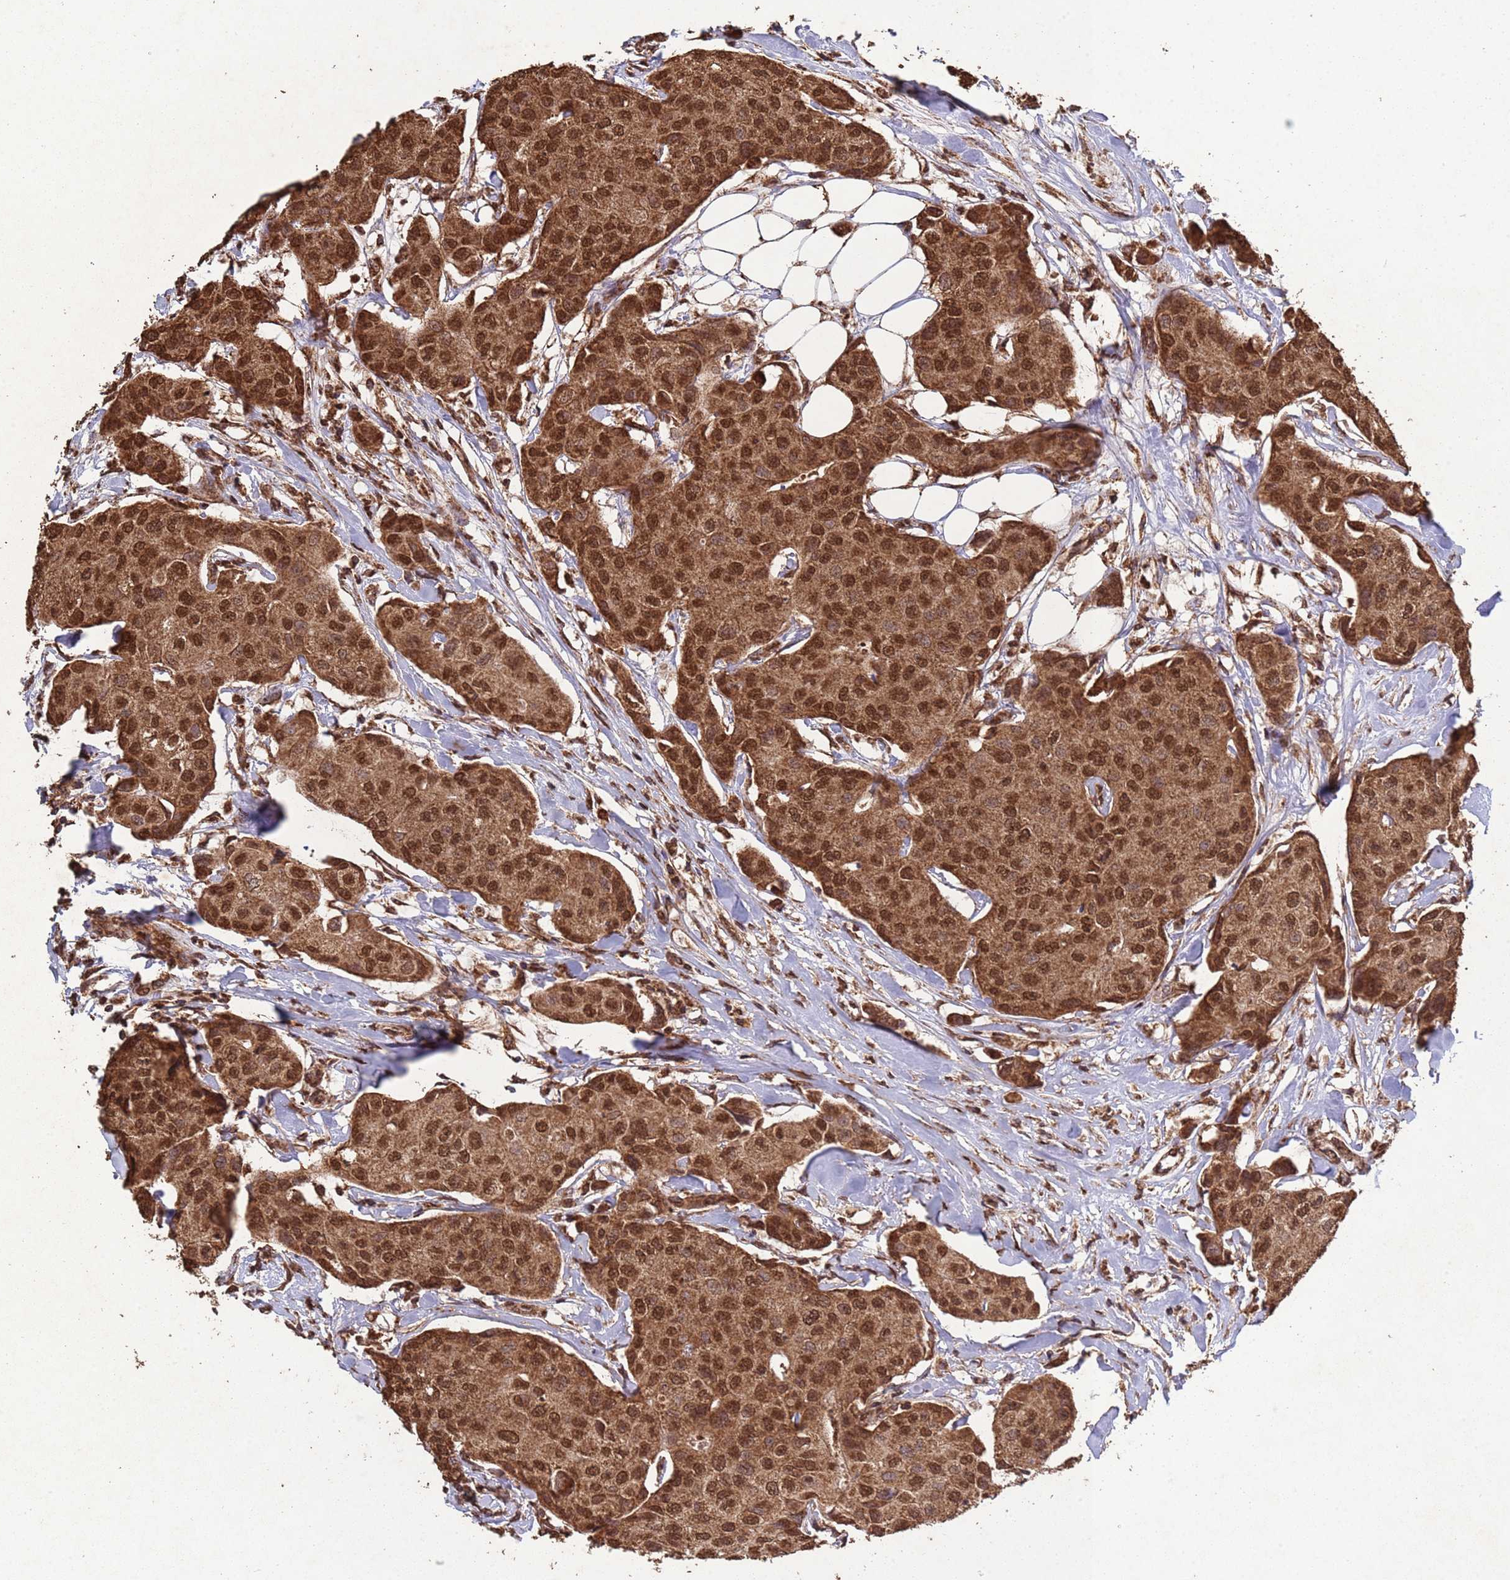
{"staining": {"intensity": "strong", "quantity": ">75%", "location": "cytoplasmic/membranous,nuclear"}, "tissue": "breast cancer", "cell_type": "Tumor cells", "image_type": "cancer", "snomed": [{"axis": "morphology", "description": "Duct carcinoma"}, {"axis": "topography", "description": "Breast"}, {"axis": "topography", "description": "Lymph node"}], "caption": "Immunohistochemical staining of human breast infiltrating ductal carcinoma exhibits high levels of strong cytoplasmic/membranous and nuclear staining in approximately >75% of tumor cells. The protein is stained brown, and the nuclei are stained in blue (DAB IHC with brightfield microscopy, high magnification).", "gene": "HDAC10", "patient": {"sex": "female", "age": 80}}